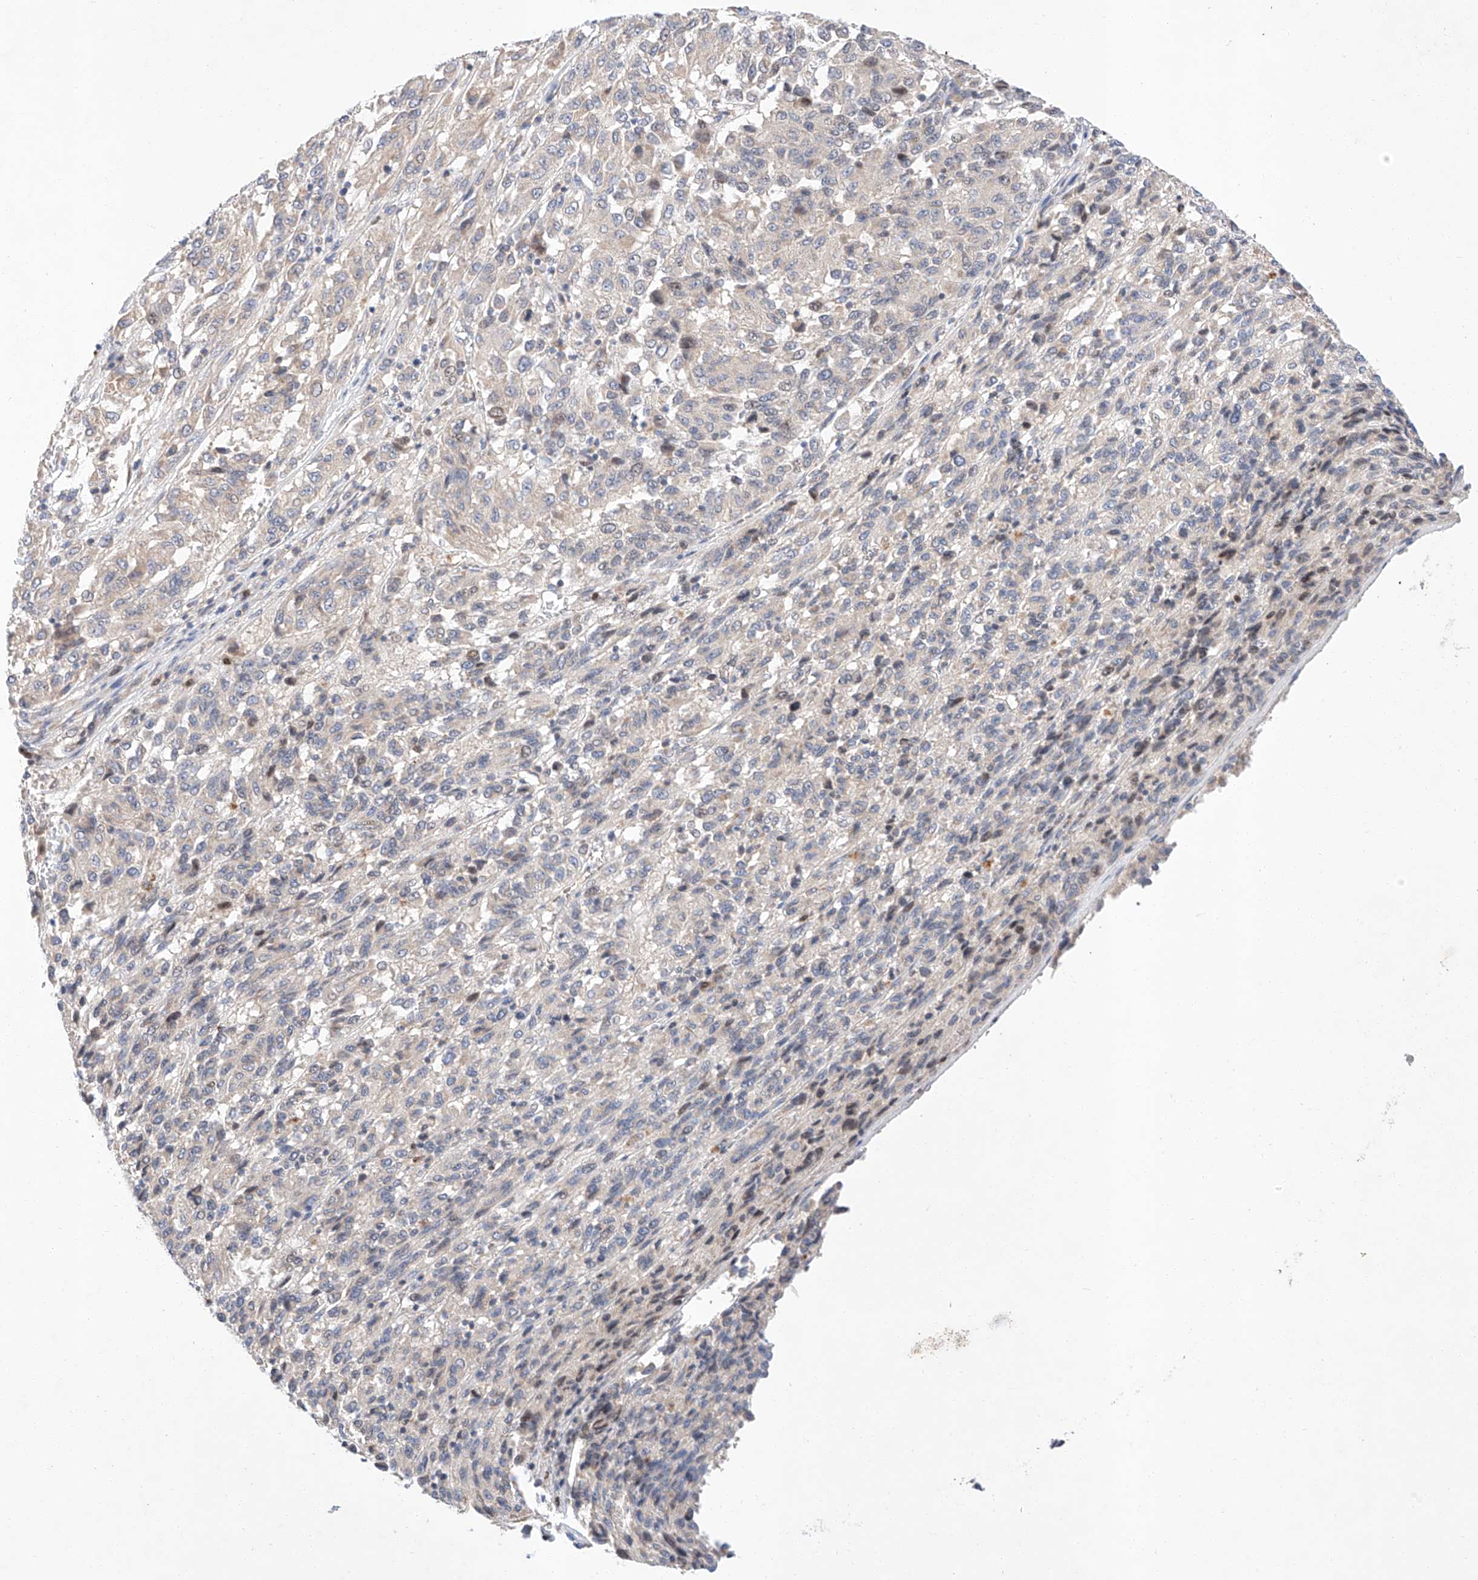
{"staining": {"intensity": "negative", "quantity": "none", "location": "none"}, "tissue": "melanoma", "cell_type": "Tumor cells", "image_type": "cancer", "snomed": [{"axis": "morphology", "description": "Malignant melanoma, Metastatic site"}, {"axis": "topography", "description": "Lung"}], "caption": "IHC image of neoplastic tissue: human melanoma stained with DAB (3,3'-diaminobenzidine) exhibits no significant protein staining in tumor cells. Brightfield microscopy of immunohistochemistry stained with DAB (brown) and hematoxylin (blue), captured at high magnification.", "gene": "C6orf118", "patient": {"sex": "male", "age": 64}}